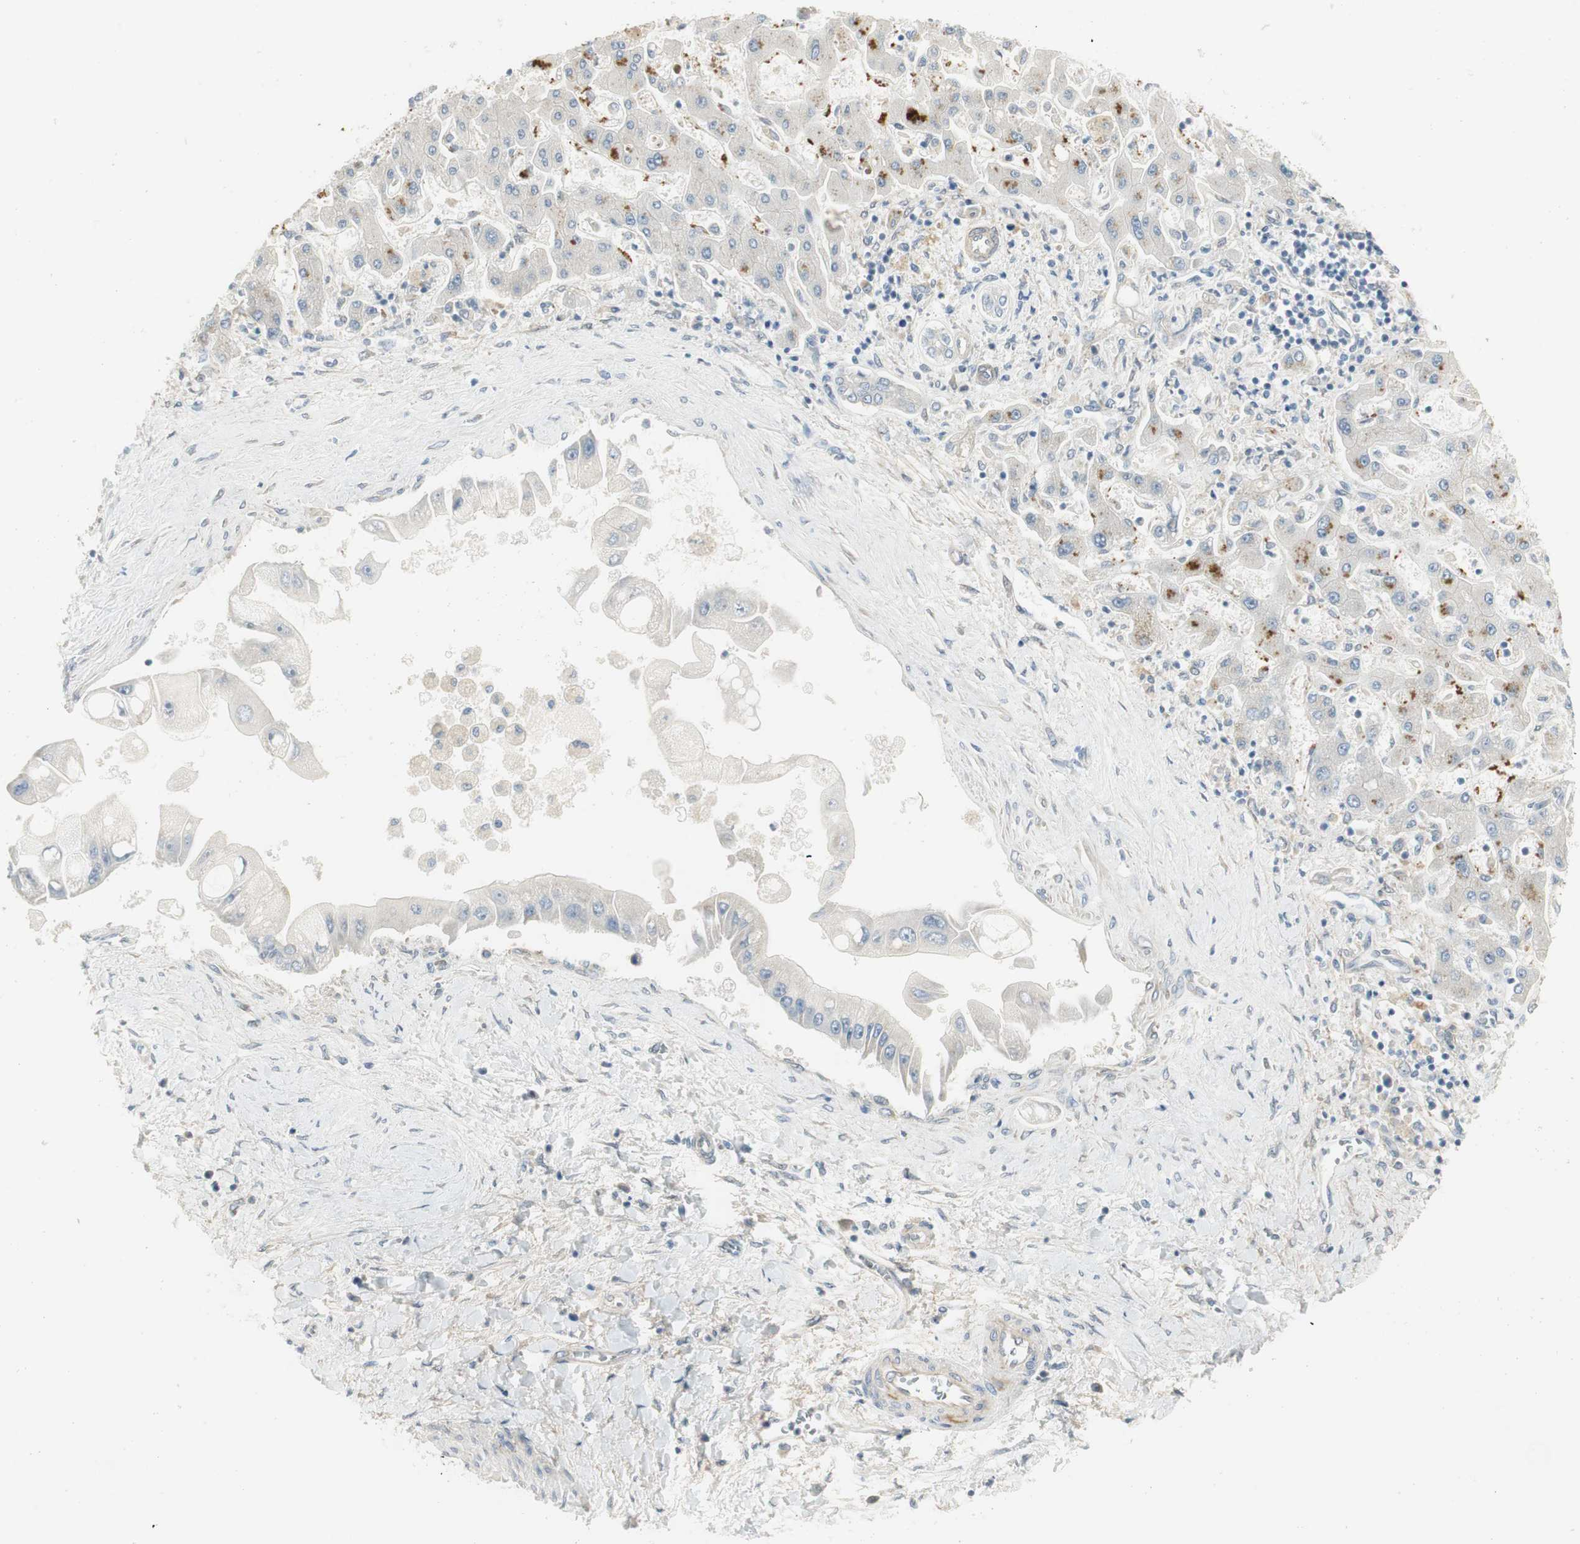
{"staining": {"intensity": "negative", "quantity": "none", "location": "none"}, "tissue": "liver cancer", "cell_type": "Tumor cells", "image_type": "cancer", "snomed": [{"axis": "morphology", "description": "Cholangiocarcinoma"}, {"axis": "topography", "description": "Liver"}], "caption": "Immunohistochemistry (IHC) of liver cancer demonstrates no positivity in tumor cells.", "gene": "STON1-GTF2A1L", "patient": {"sex": "male", "age": 50}}